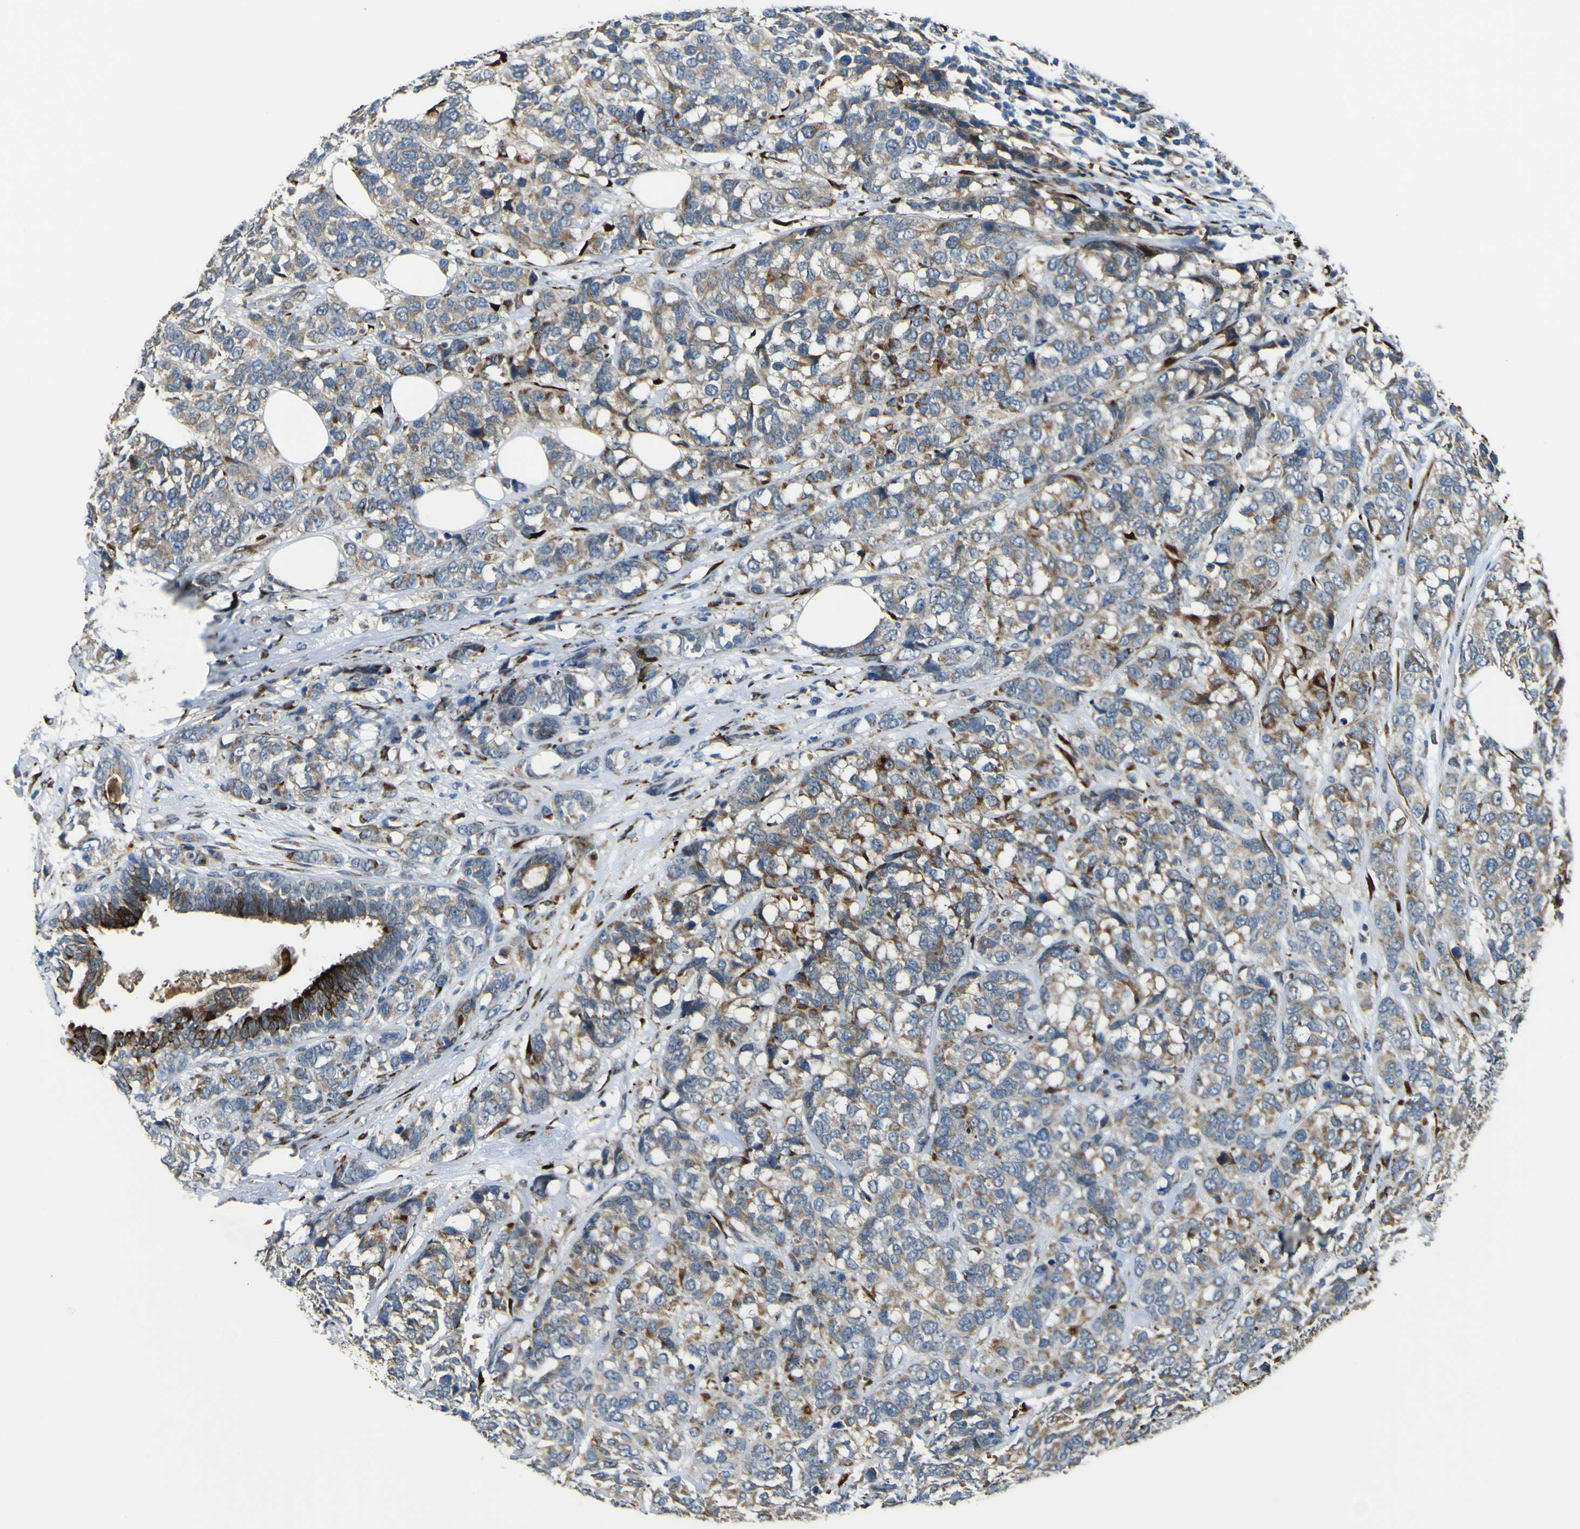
{"staining": {"intensity": "moderate", "quantity": ">75%", "location": "cytoplasmic/membranous"}, "tissue": "breast cancer", "cell_type": "Tumor cells", "image_type": "cancer", "snomed": [{"axis": "morphology", "description": "Lobular carcinoma"}, {"axis": "topography", "description": "Breast"}], "caption": "This micrograph shows immunohistochemistry staining of breast cancer, with medium moderate cytoplasmic/membranous positivity in about >75% of tumor cells.", "gene": "LBHD1", "patient": {"sex": "female", "age": 59}}